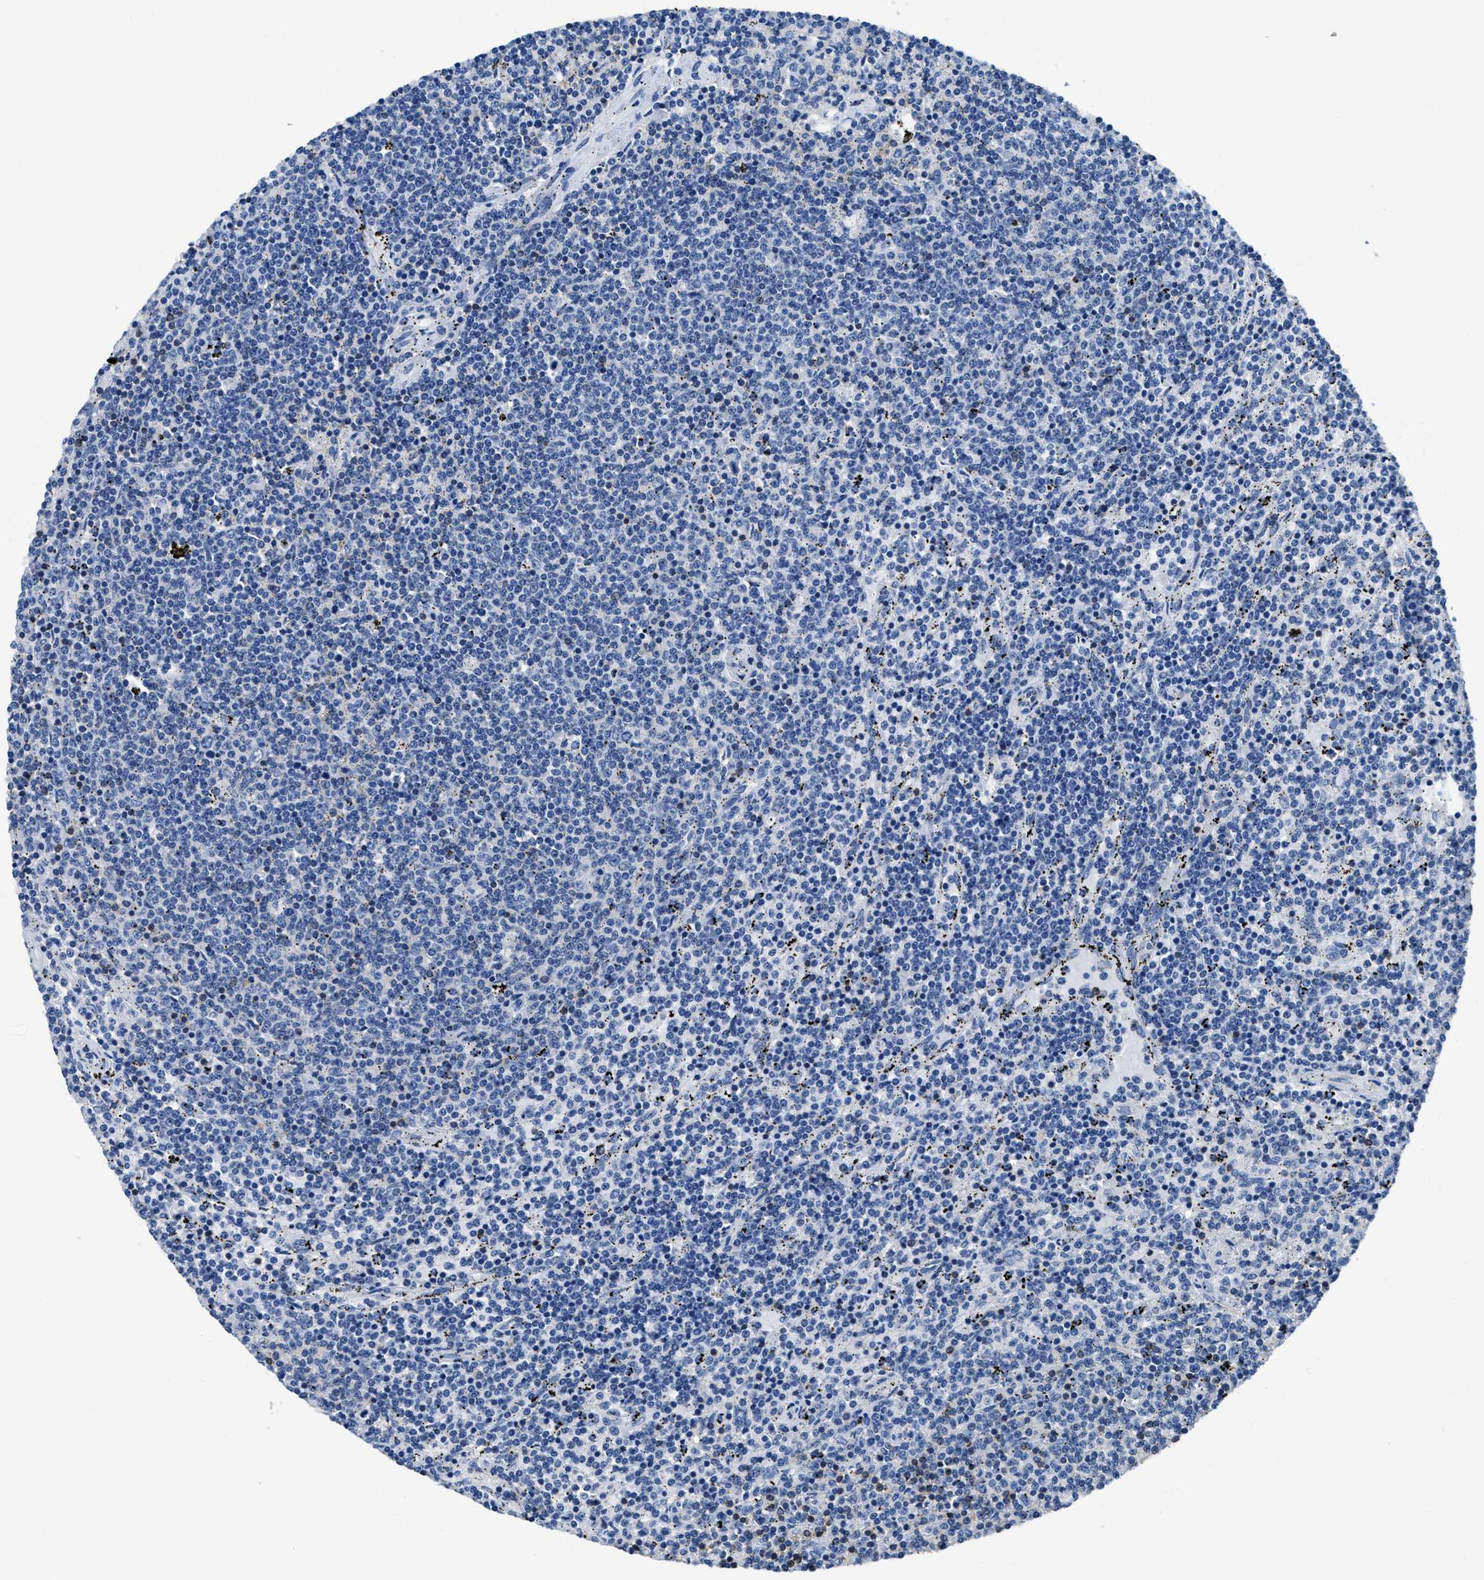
{"staining": {"intensity": "negative", "quantity": "none", "location": "none"}, "tissue": "lymphoma", "cell_type": "Tumor cells", "image_type": "cancer", "snomed": [{"axis": "morphology", "description": "Malignant lymphoma, non-Hodgkin's type, Low grade"}, {"axis": "topography", "description": "Spleen"}], "caption": "High magnification brightfield microscopy of malignant lymphoma, non-Hodgkin's type (low-grade) stained with DAB (3,3'-diaminobenzidine) (brown) and counterstained with hematoxylin (blue): tumor cells show no significant positivity.", "gene": "ITGA3", "patient": {"sex": "female", "age": 50}}